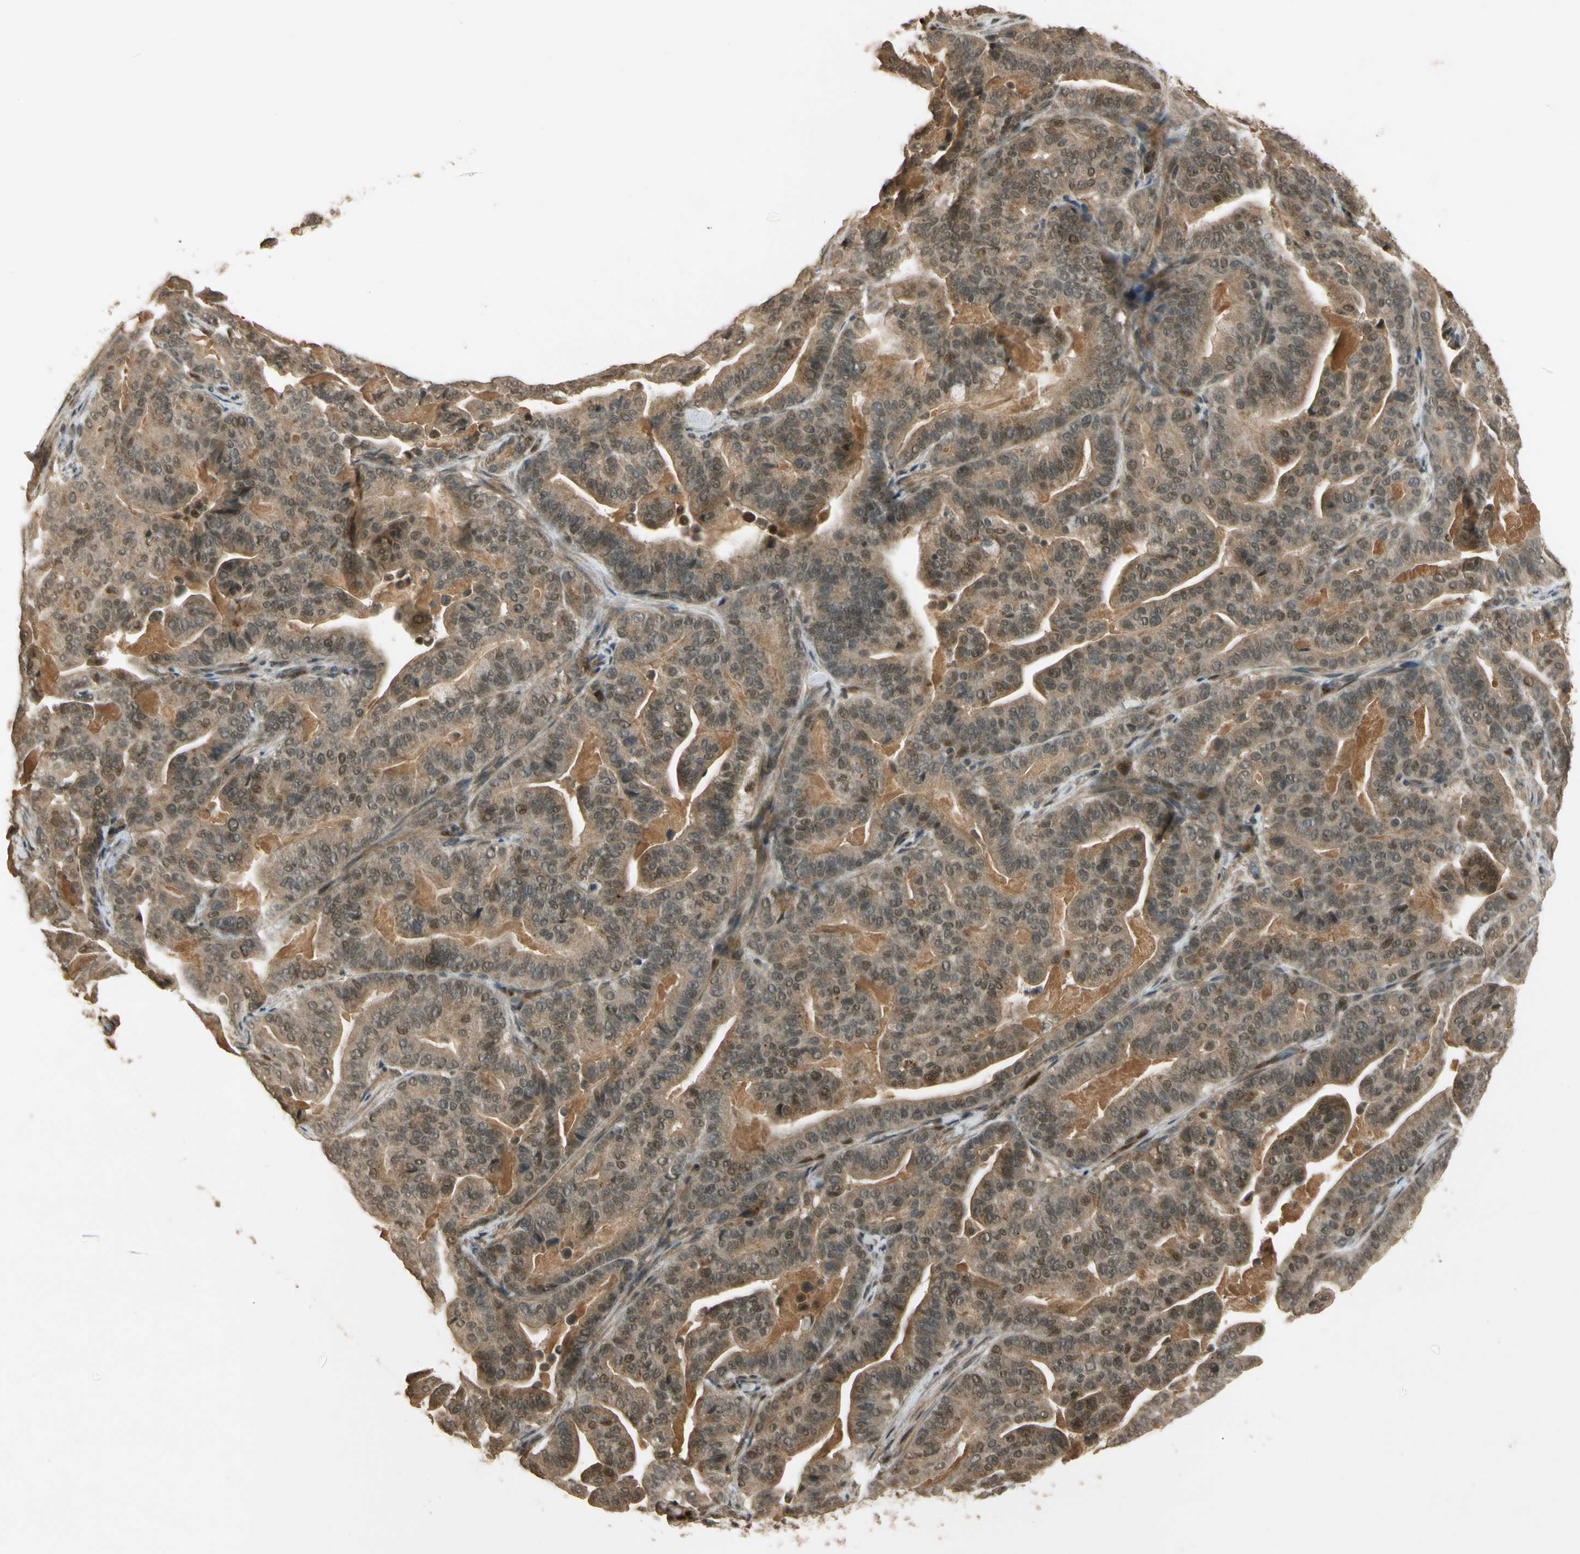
{"staining": {"intensity": "moderate", "quantity": ">75%", "location": "cytoplasmic/membranous"}, "tissue": "pancreatic cancer", "cell_type": "Tumor cells", "image_type": "cancer", "snomed": [{"axis": "morphology", "description": "Adenocarcinoma, NOS"}, {"axis": "topography", "description": "Pancreas"}], "caption": "IHC micrograph of adenocarcinoma (pancreatic) stained for a protein (brown), which reveals medium levels of moderate cytoplasmic/membranous staining in about >75% of tumor cells.", "gene": "GMEB2", "patient": {"sex": "male", "age": 63}}